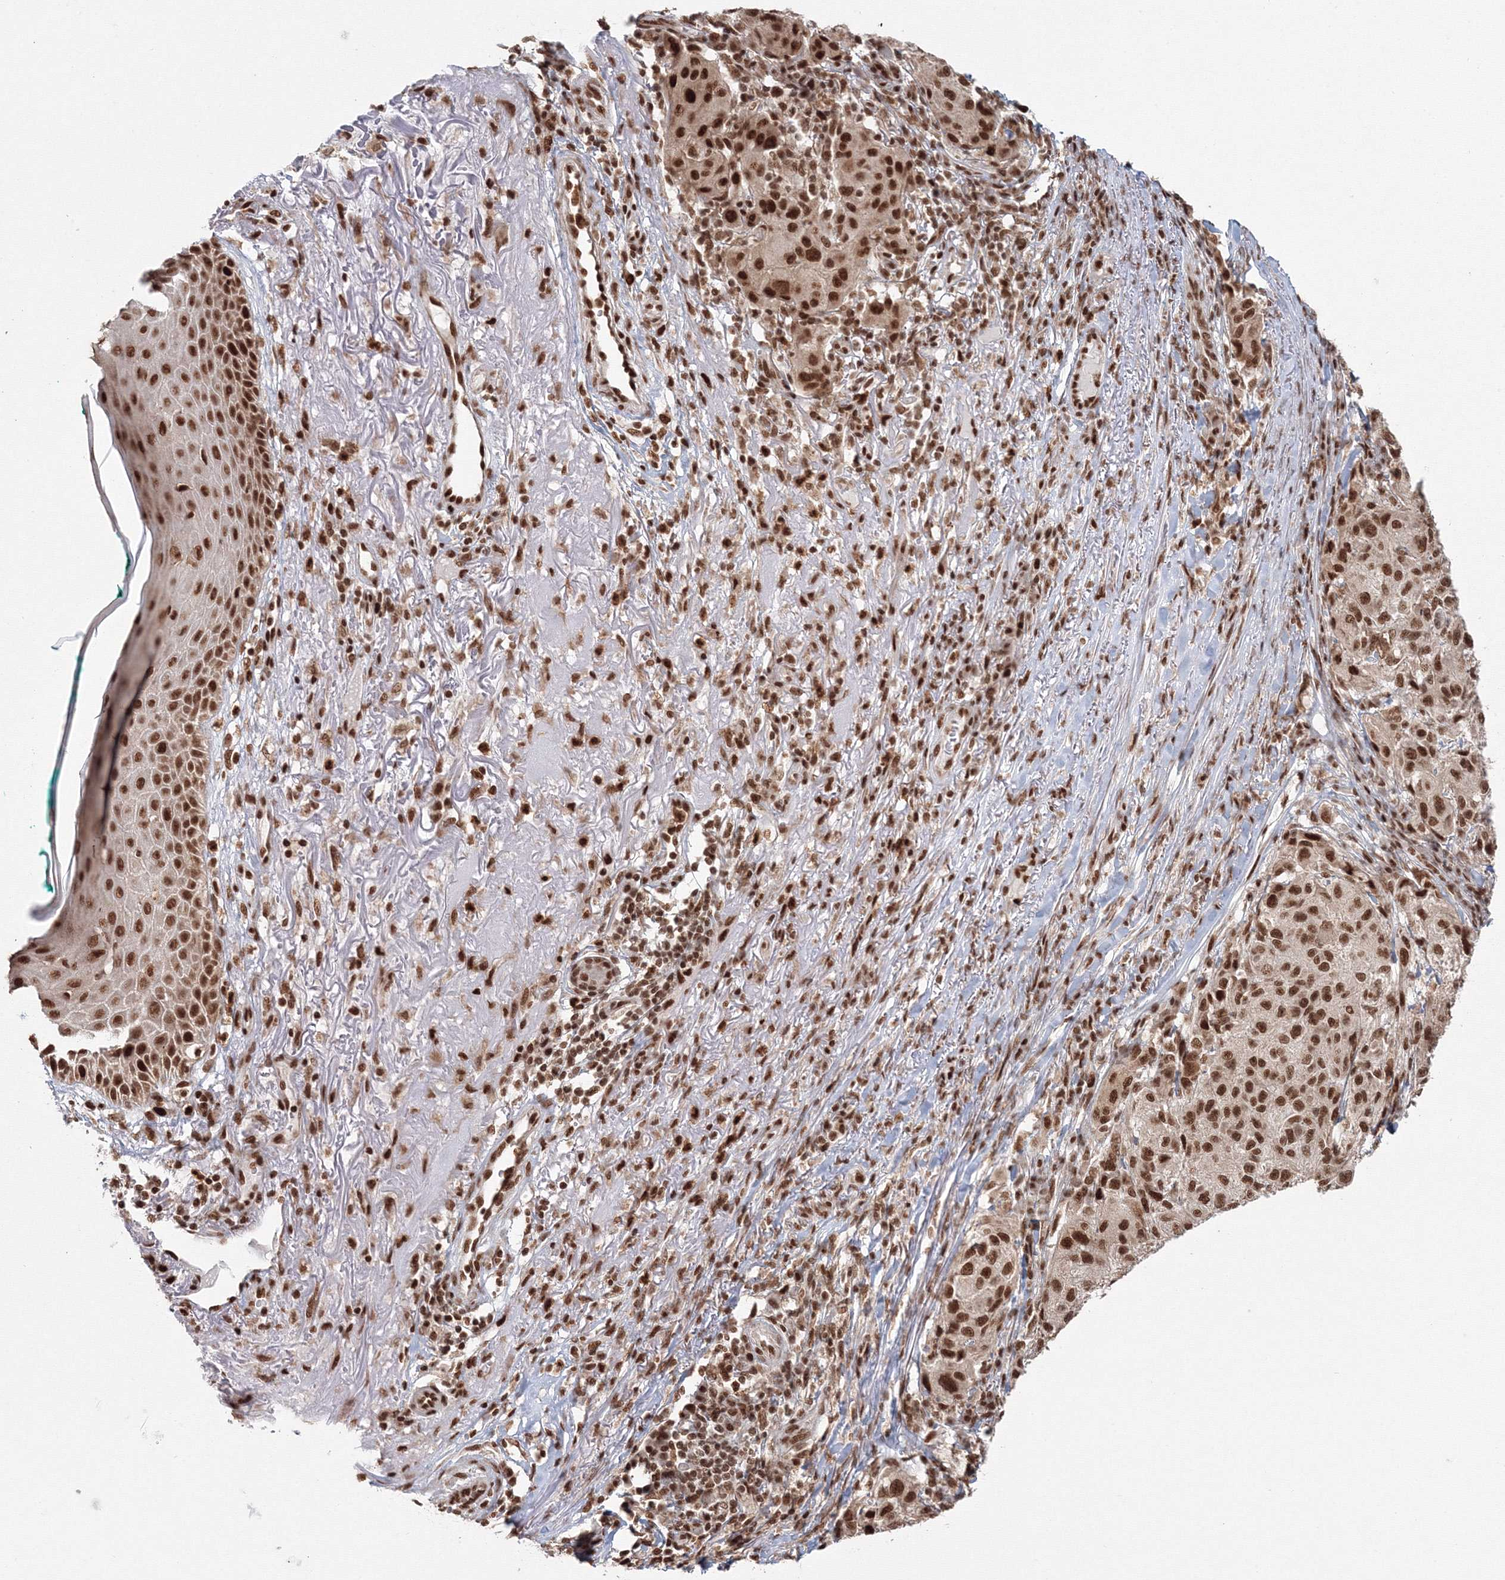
{"staining": {"intensity": "strong", "quantity": ">75%", "location": "nuclear"}, "tissue": "melanoma", "cell_type": "Tumor cells", "image_type": "cancer", "snomed": [{"axis": "morphology", "description": "Necrosis, NOS"}, {"axis": "morphology", "description": "Malignant melanoma, NOS"}, {"axis": "topography", "description": "Skin"}], "caption": "DAB (3,3'-diaminobenzidine) immunohistochemical staining of human malignant melanoma shows strong nuclear protein positivity in approximately >75% of tumor cells. (DAB (3,3'-diaminobenzidine) IHC, brown staining for protein, blue staining for nuclei).", "gene": "KIF20A", "patient": {"sex": "female", "age": 87}}